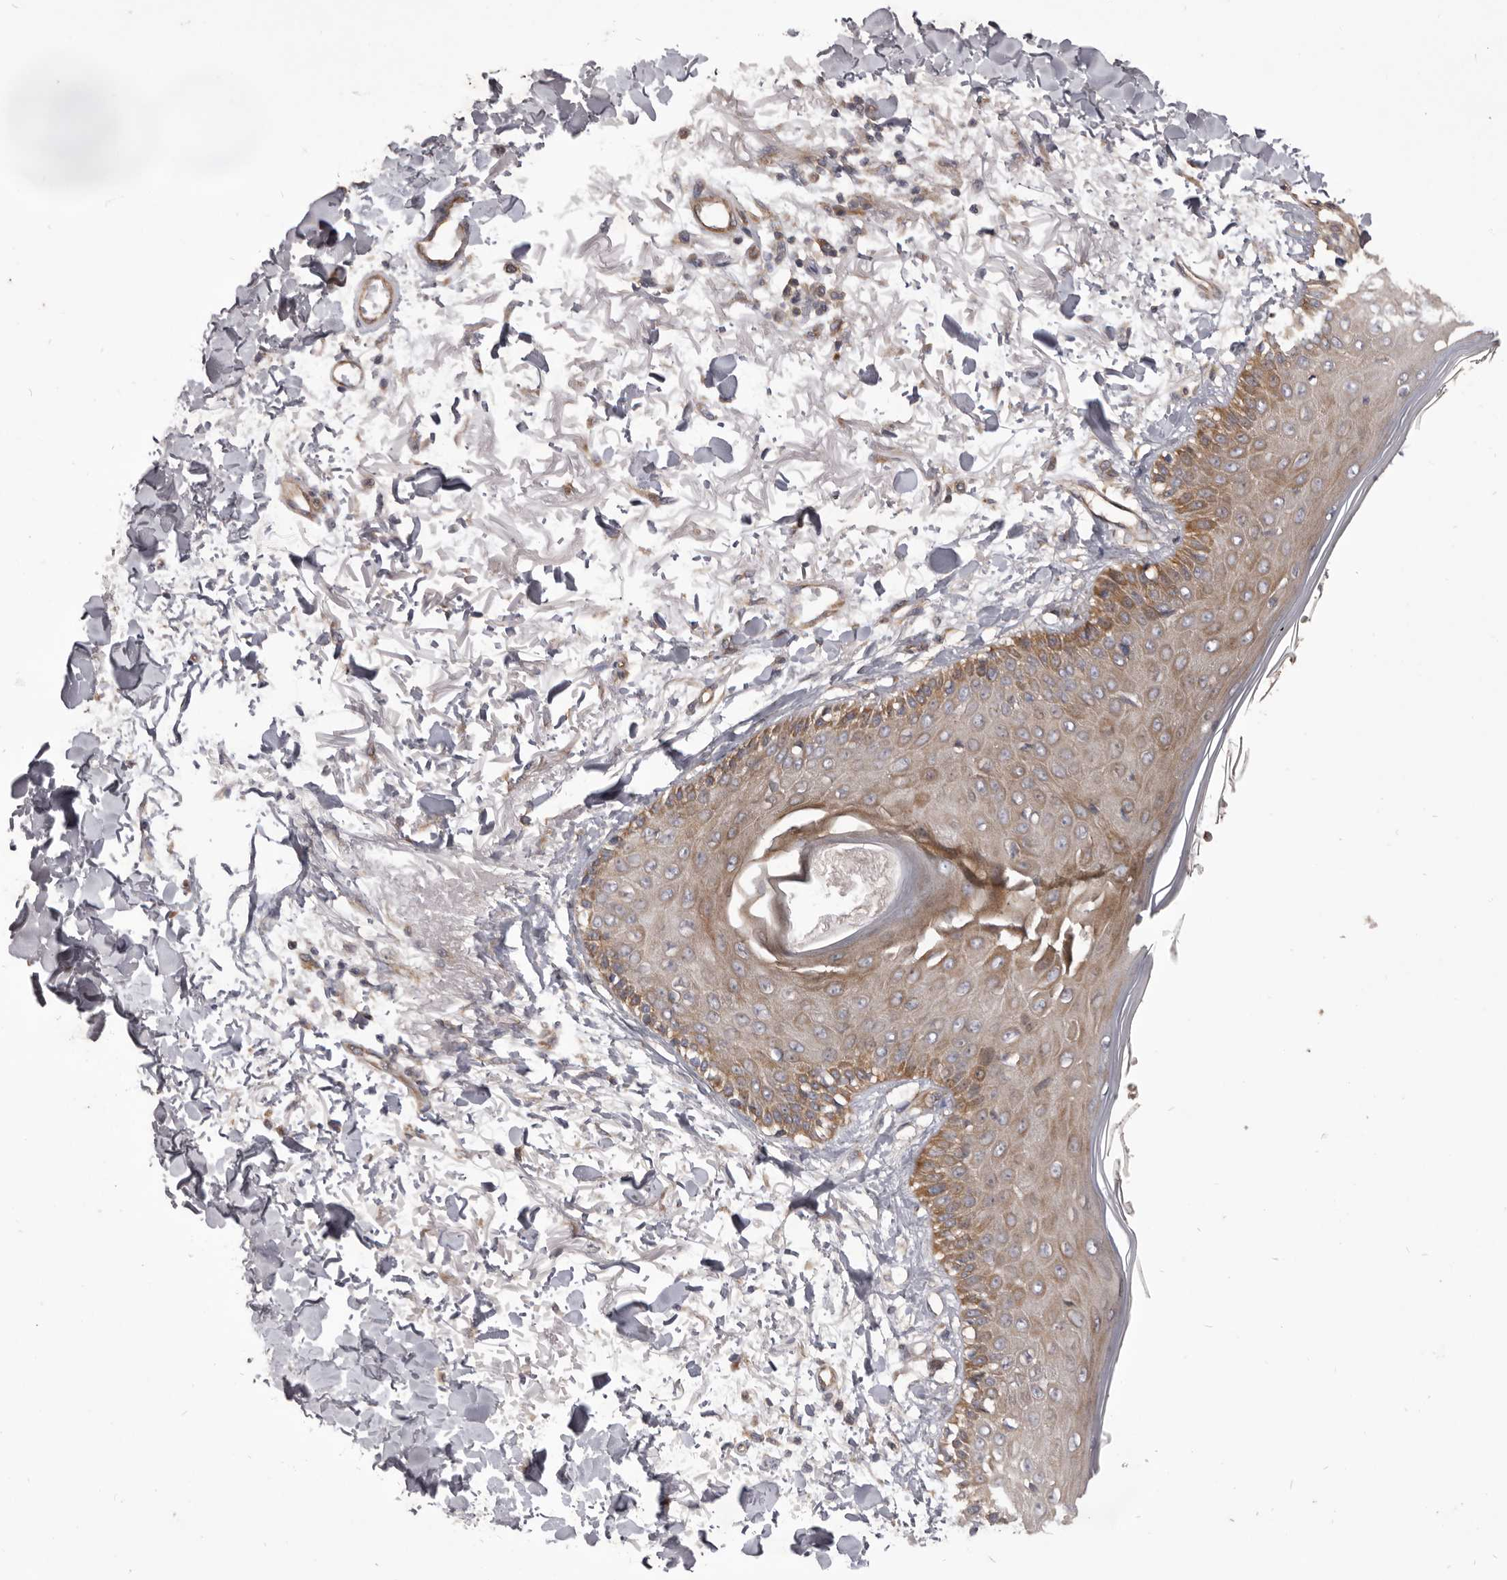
{"staining": {"intensity": "negative", "quantity": "none", "location": "none"}, "tissue": "skin", "cell_type": "Fibroblasts", "image_type": "normal", "snomed": [{"axis": "morphology", "description": "Normal tissue, NOS"}, {"axis": "morphology", "description": "Squamous cell carcinoma, NOS"}, {"axis": "topography", "description": "Skin"}, {"axis": "topography", "description": "Peripheral nerve tissue"}], "caption": "A high-resolution photomicrograph shows IHC staining of unremarkable skin, which displays no significant staining in fibroblasts.", "gene": "VPS45", "patient": {"sex": "male", "age": 83}}